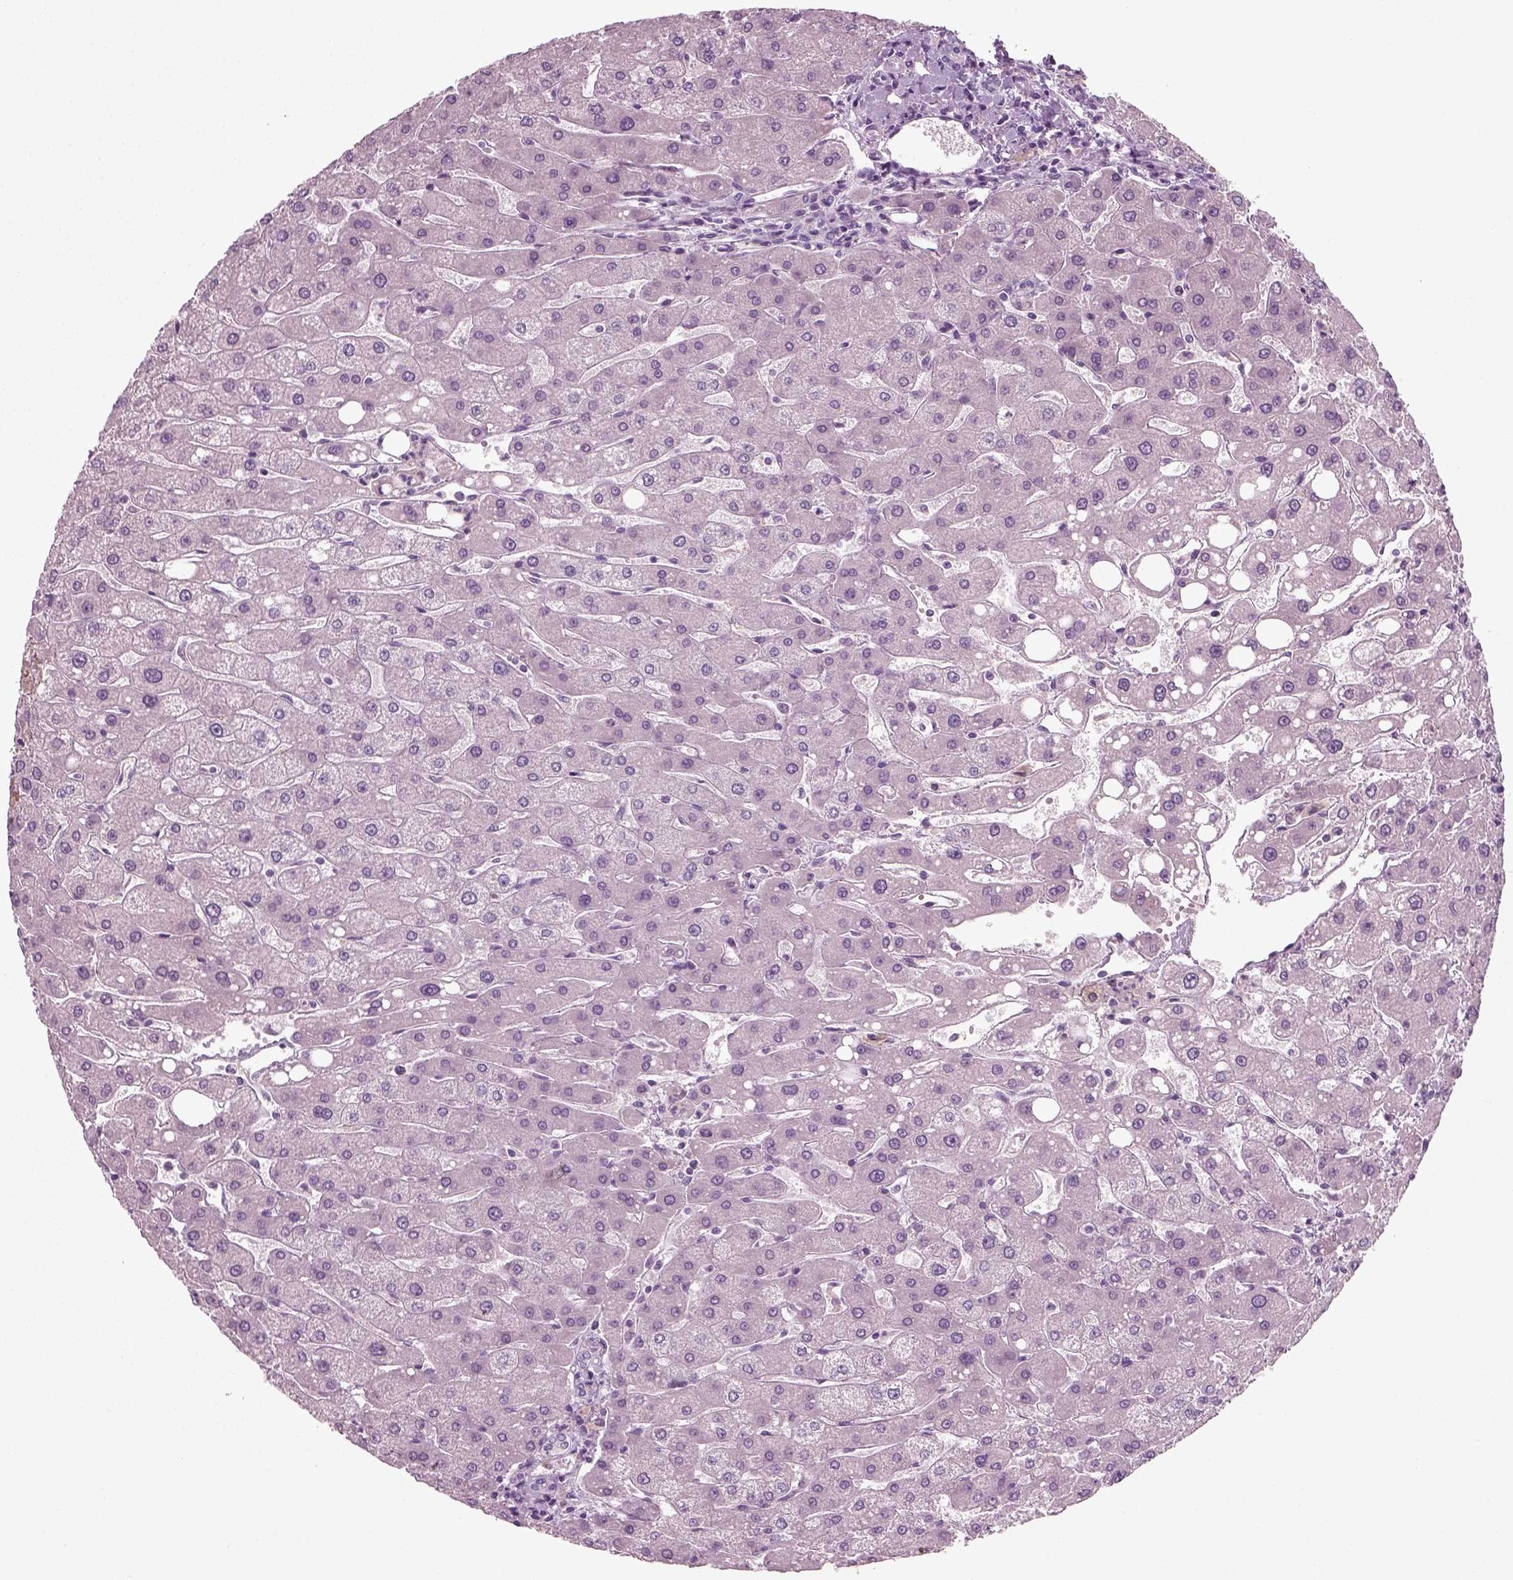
{"staining": {"intensity": "negative", "quantity": "none", "location": "none"}, "tissue": "liver", "cell_type": "Cholangiocytes", "image_type": "normal", "snomed": [{"axis": "morphology", "description": "Normal tissue, NOS"}, {"axis": "topography", "description": "Liver"}], "caption": "Protein analysis of benign liver reveals no significant expression in cholangiocytes. The staining was performed using DAB (3,3'-diaminobenzidine) to visualize the protein expression in brown, while the nuclei were stained in blue with hematoxylin (Magnification: 20x).", "gene": "RND2", "patient": {"sex": "male", "age": 67}}